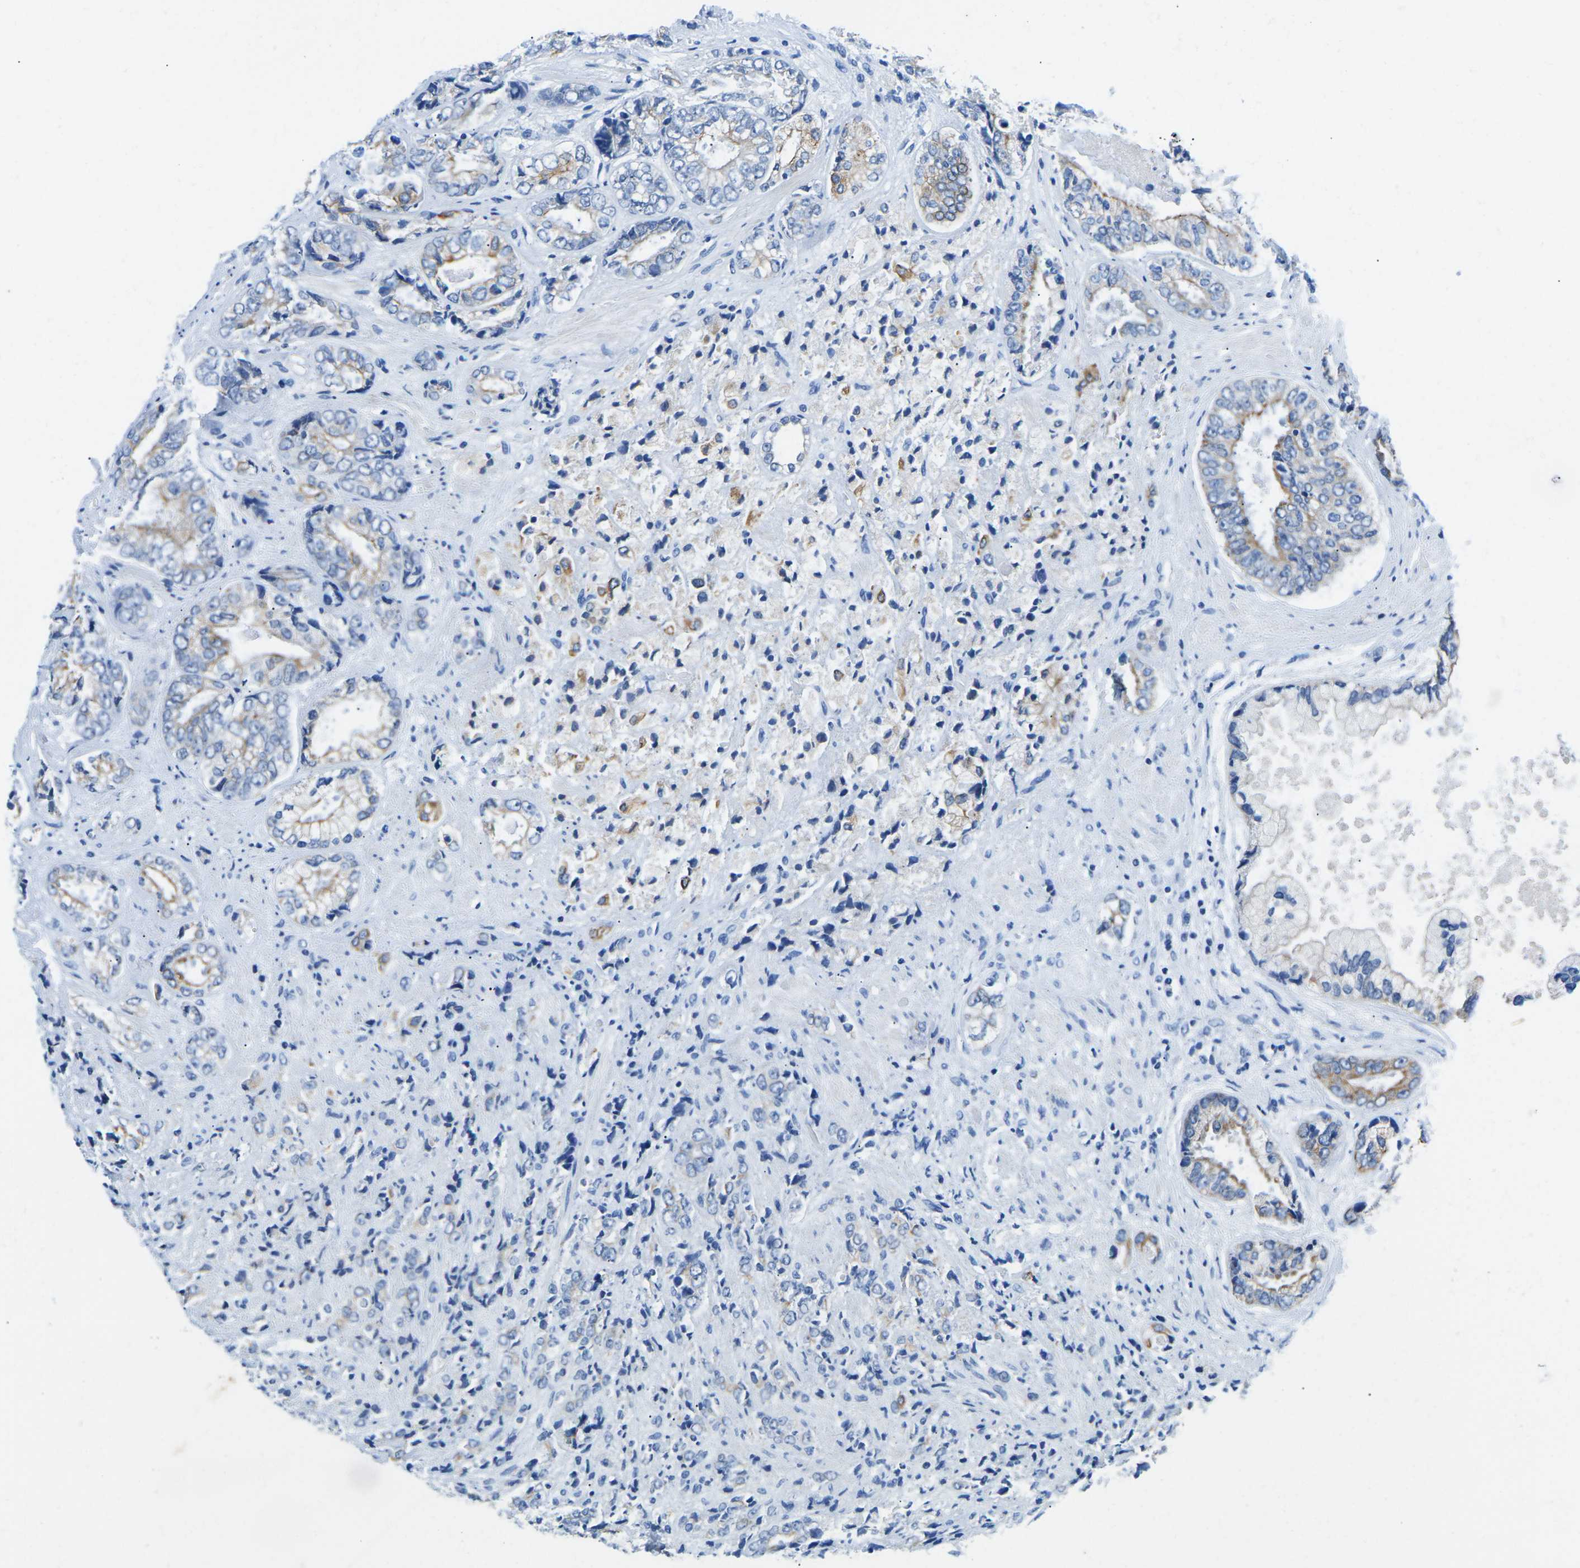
{"staining": {"intensity": "moderate", "quantity": "25%-75%", "location": "cytoplasmic/membranous"}, "tissue": "prostate cancer", "cell_type": "Tumor cells", "image_type": "cancer", "snomed": [{"axis": "morphology", "description": "Adenocarcinoma, High grade"}, {"axis": "topography", "description": "Prostate"}], "caption": "The image reveals a brown stain indicating the presence of a protein in the cytoplasmic/membranous of tumor cells in prostate cancer.", "gene": "TM6SF1", "patient": {"sex": "male", "age": 61}}